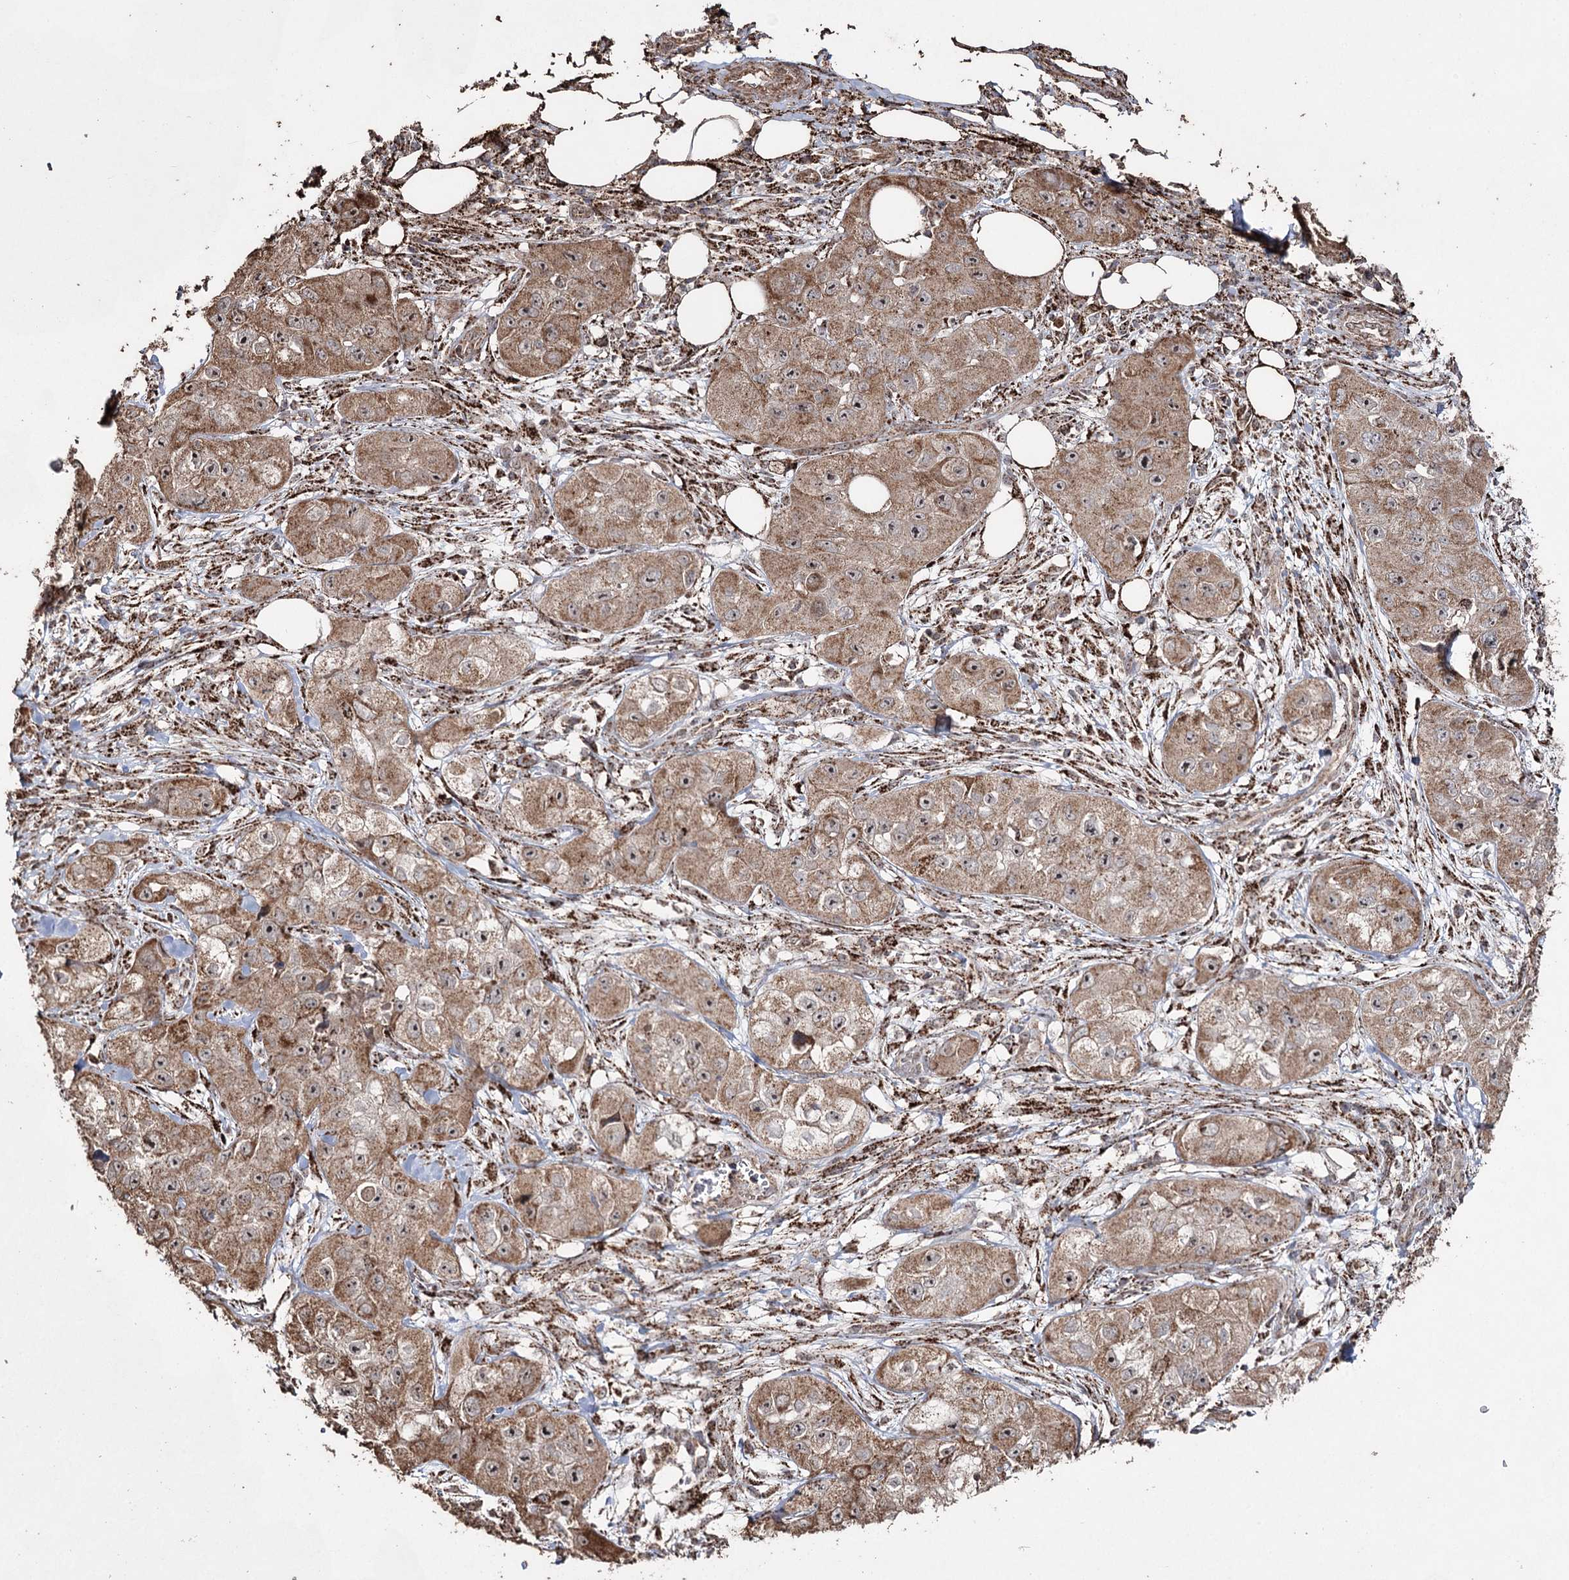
{"staining": {"intensity": "moderate", "quantity": ">75%", "location": "cytoplasmic/membranous"}, "tissue": "skin cancer", "cell_type": "Tumor cells", "image_type": "cancer", "snomed": [{"axis": "morphology", "description": "Squamous cell carcinoma, NOS"}, {"axis": "topography", "description": "Skin"}, {"axis": "topography", "description": "Subcutis"}], "caption": "A brown stain shows moderate cytoplasmic/membranous positivity of a protein in skin cancer (squamous cell carcinoma) tumor cells.", "gene": "SLF2", "patient": {"sex": "male", "age": 73}}